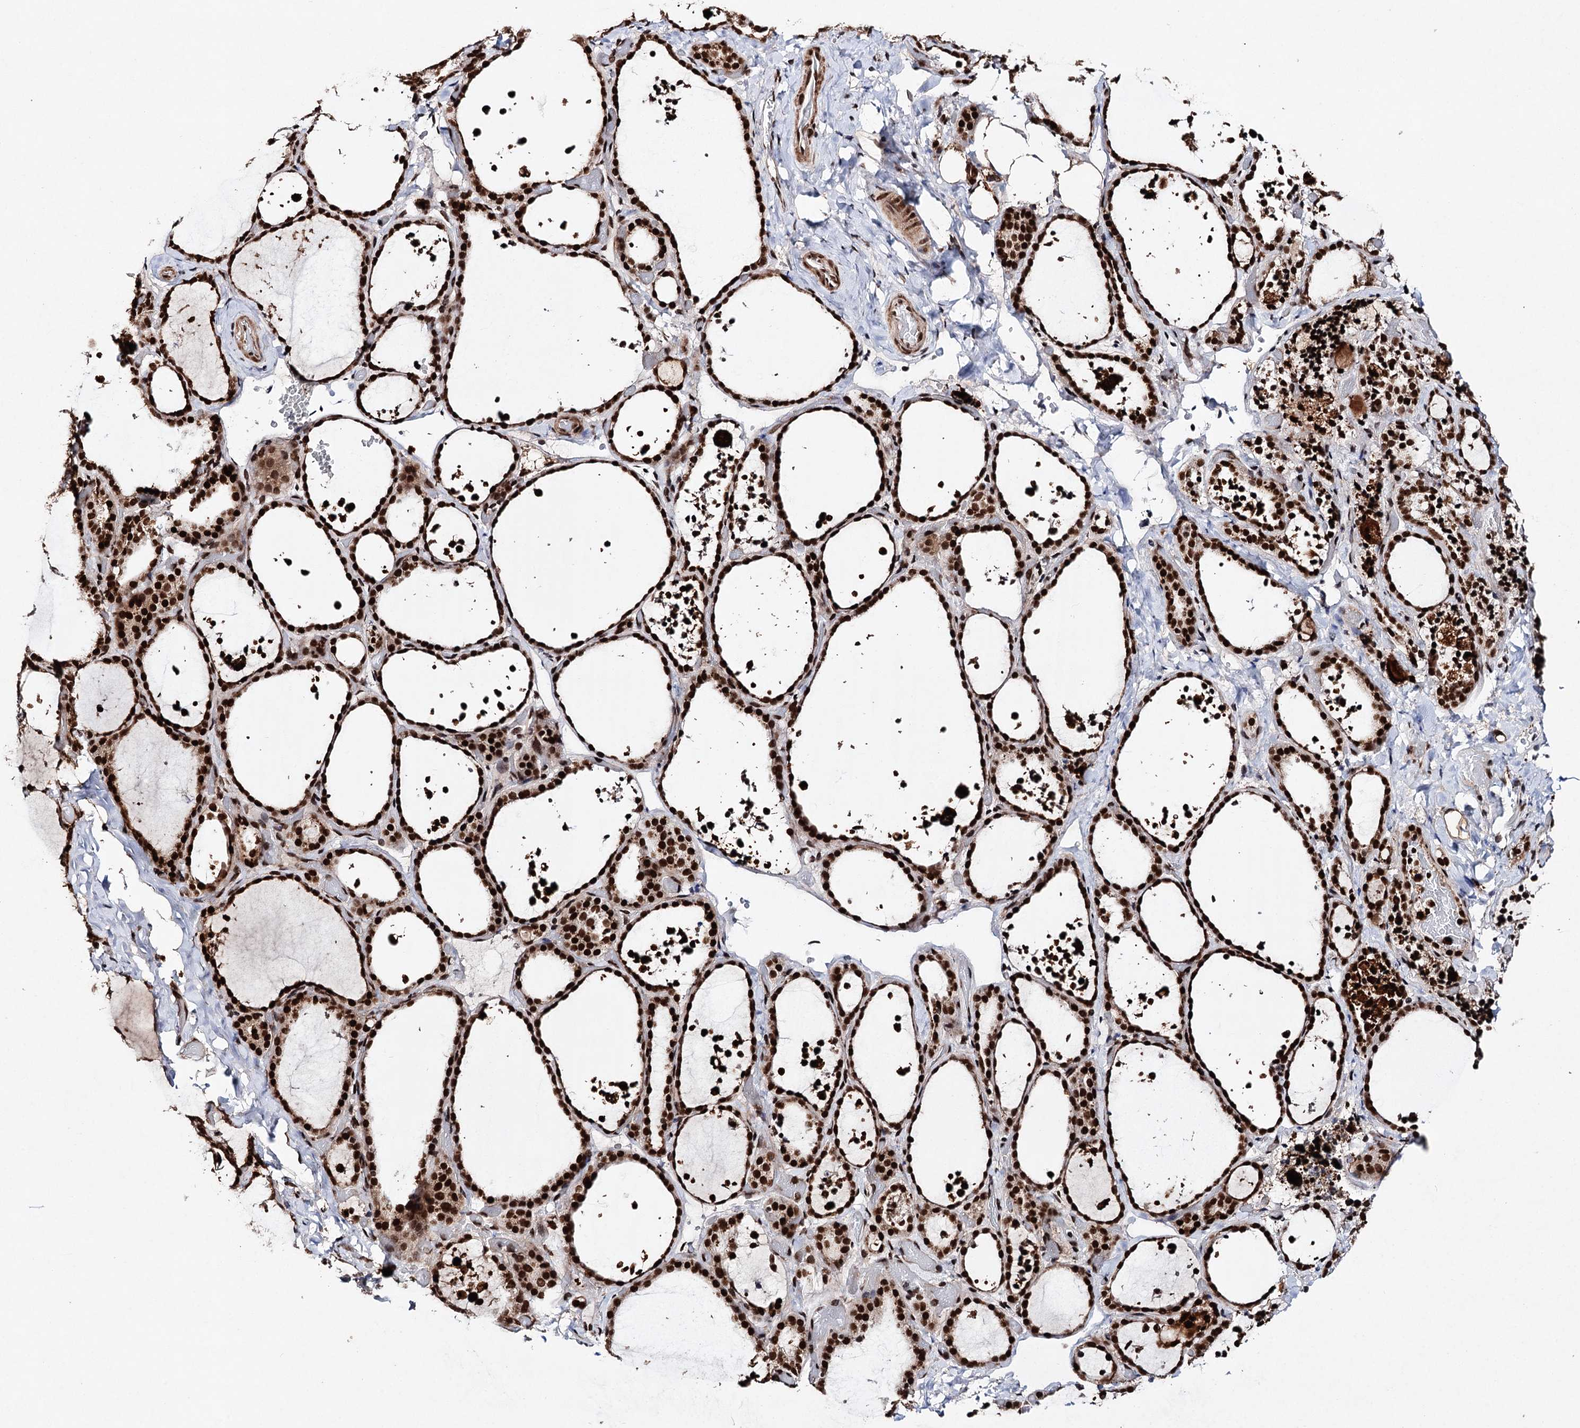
{"staining": {"intensity": "strong", "quantity": ">75%", "location": "nuclear"}, "tissue": "thyroid gland", "cell_type": "Glandular cells", "image_type": "normal", "snomed": [{"axis": "morphology", "description": "Normal tissue, NOS"}, {"axis": "topography", "description": "Thyroid gland"}], "caption": "The photomicrograph exhibits staining of unremarkable thyroid gland, revealing strong nuclear protein expression (brown color) within glandular cells.", "gene": "MATR3", "patient": {"sex": "female", "age": 44}}